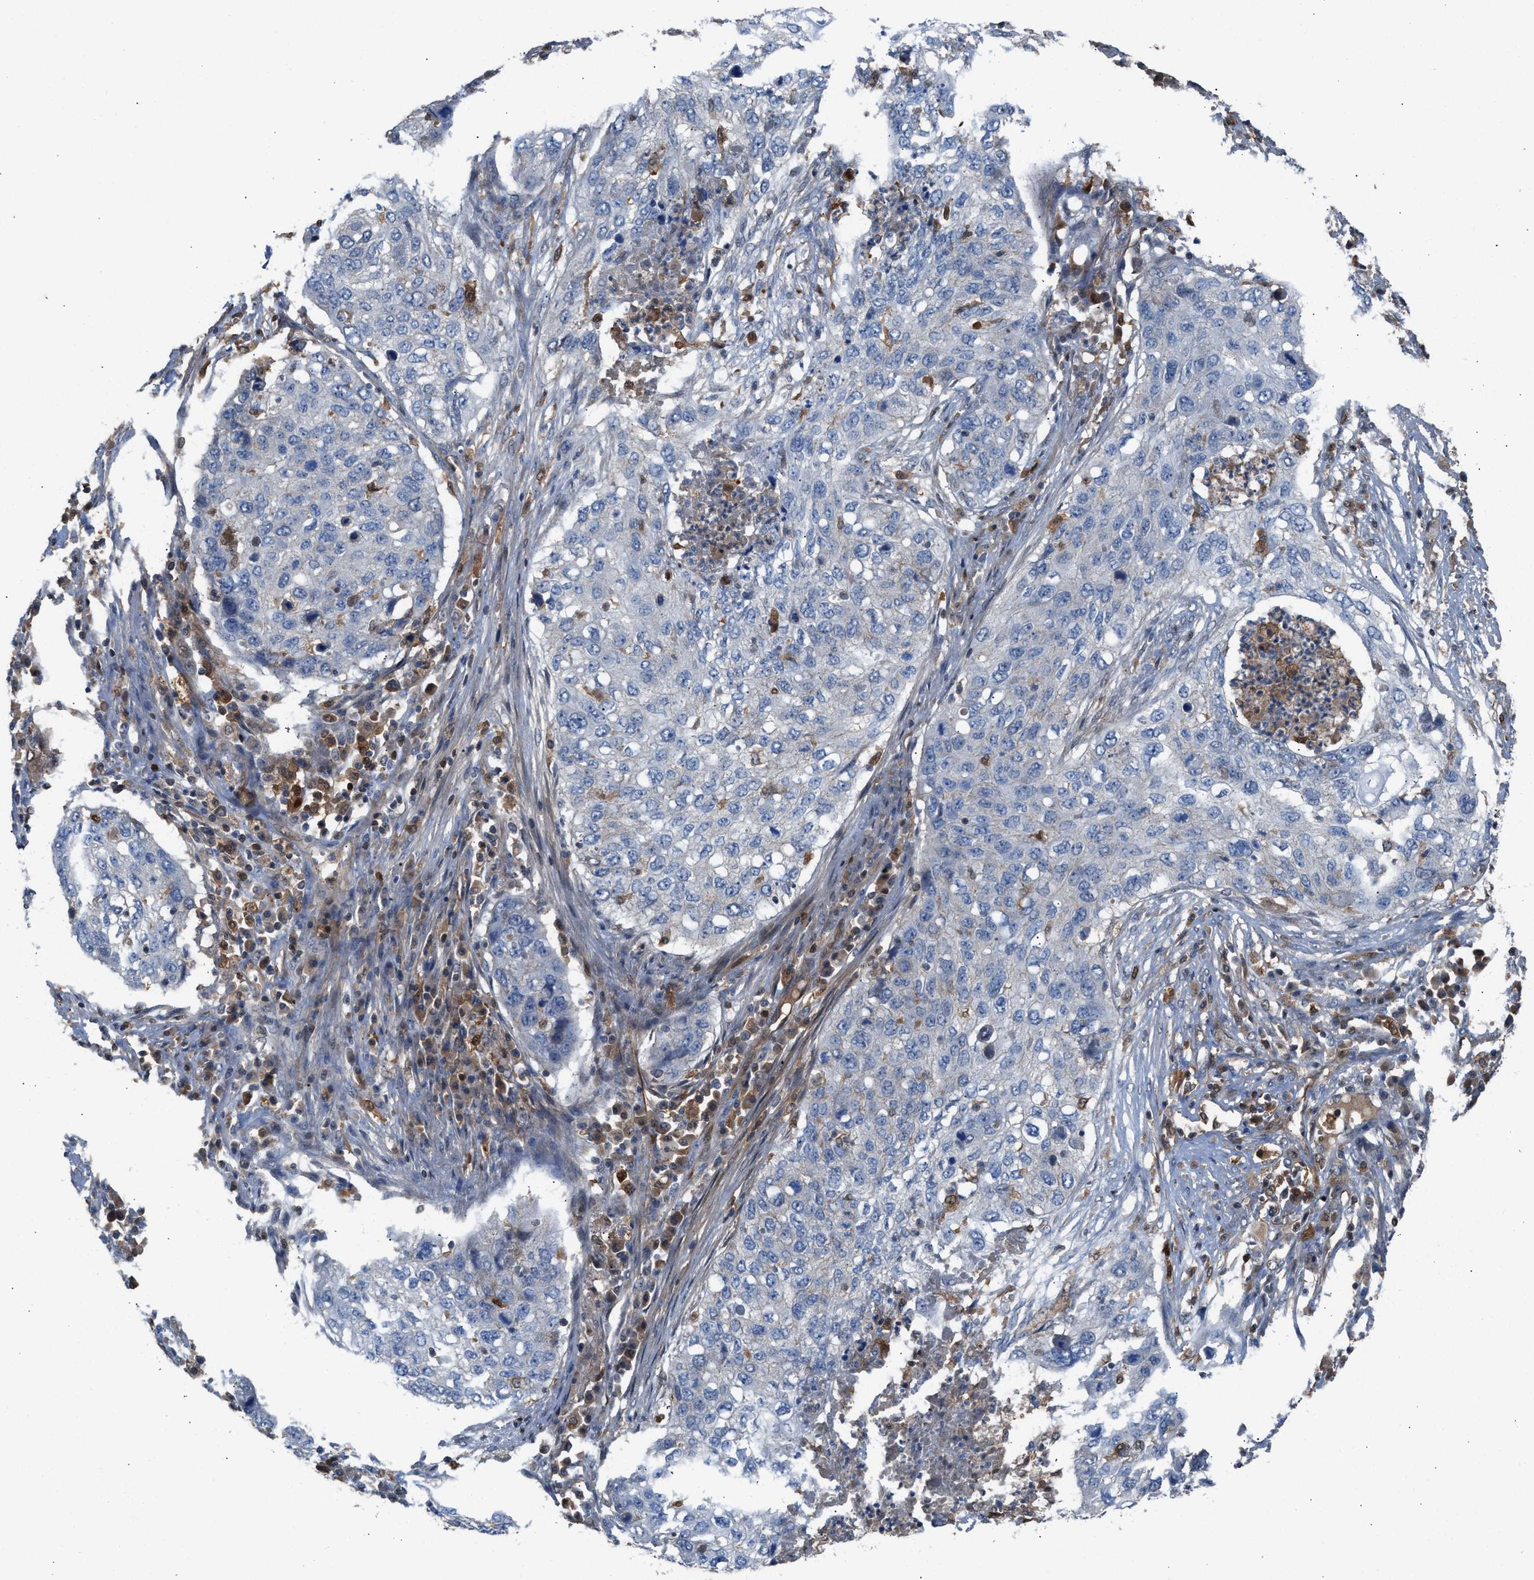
{"staining": {"intensity": "negative", "quantity": "none", "location": "none"}, "tissue": "lung cancer", "cell_type": "Tumor cells", "image_type": "cancer", "snomed": [{"axis": "morphology", "description": "Squamous cell carcinoma, NOS"}, {"axis": "topography", "description": "Lung"}], "caption": "Immunohistochemistry of human lung squamous cell carcinoma displays no staining in tumor cells. Brightfield microscopy of immunohistochemistry (IHC) stained with DAB (brown) and hematoxylin (blue), captured at high magnification.", "gene": "TPK1", "patient": {"sex": "female", "age": 63}}